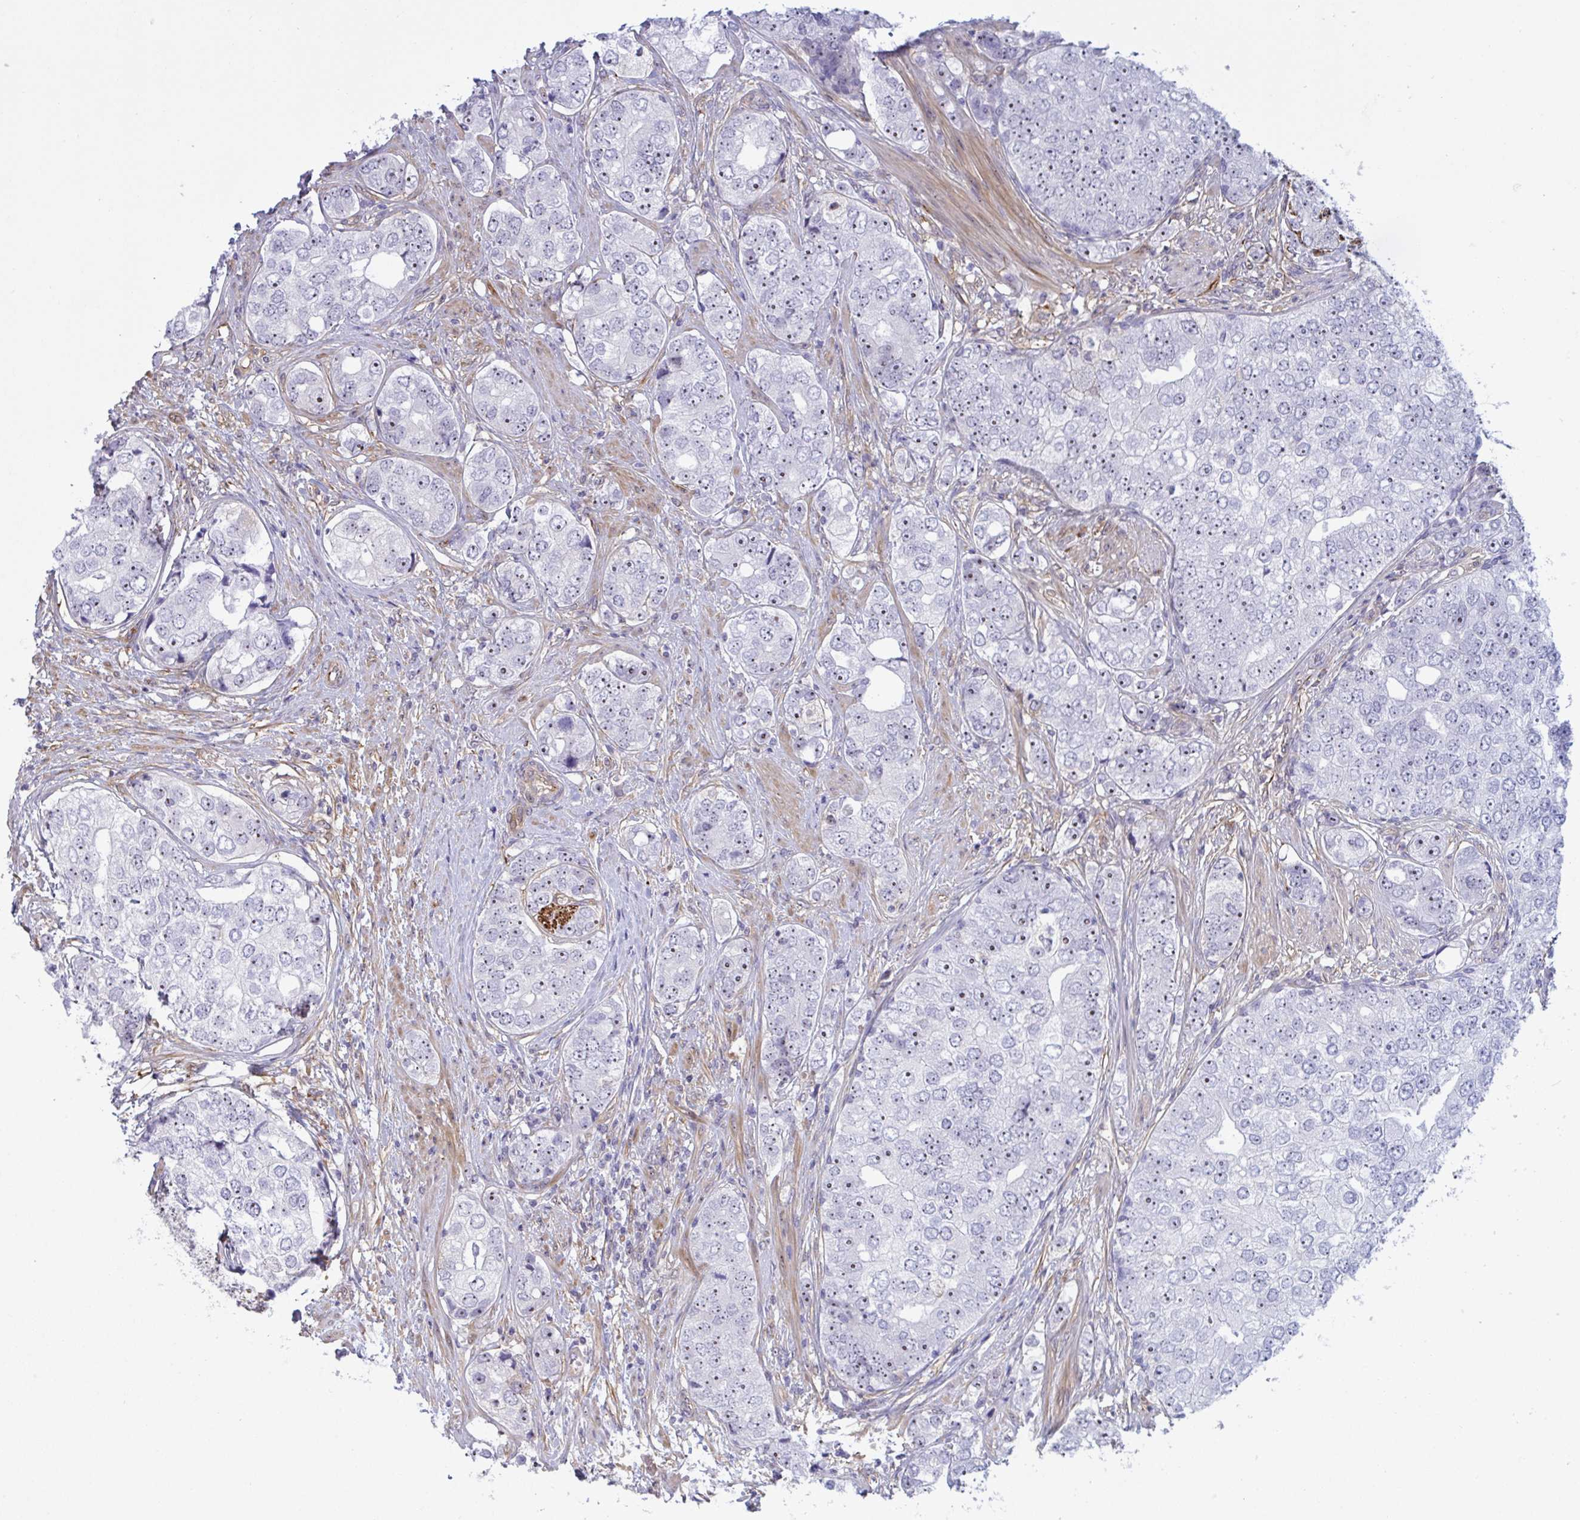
{"staining": {"intensity": "moderate", "quantity": "<25%", "location": "nuclear"}, "tissue": "prostate cancer", "cell_type": "Tumor cells", "image_type": "cancer", "snomed": [{"axis": "morphology", "description": "Adenocarcinoma, High grade"}, {"axis": "topography", "description": "Prostate"}], "caption": "Prostate cancer stained with a brown dye exhibits moderate nuclear positive positivity in about <25% of tumor cells.", "gene": "PRRT4", "patient": {"sex": "male", "age": 60}}